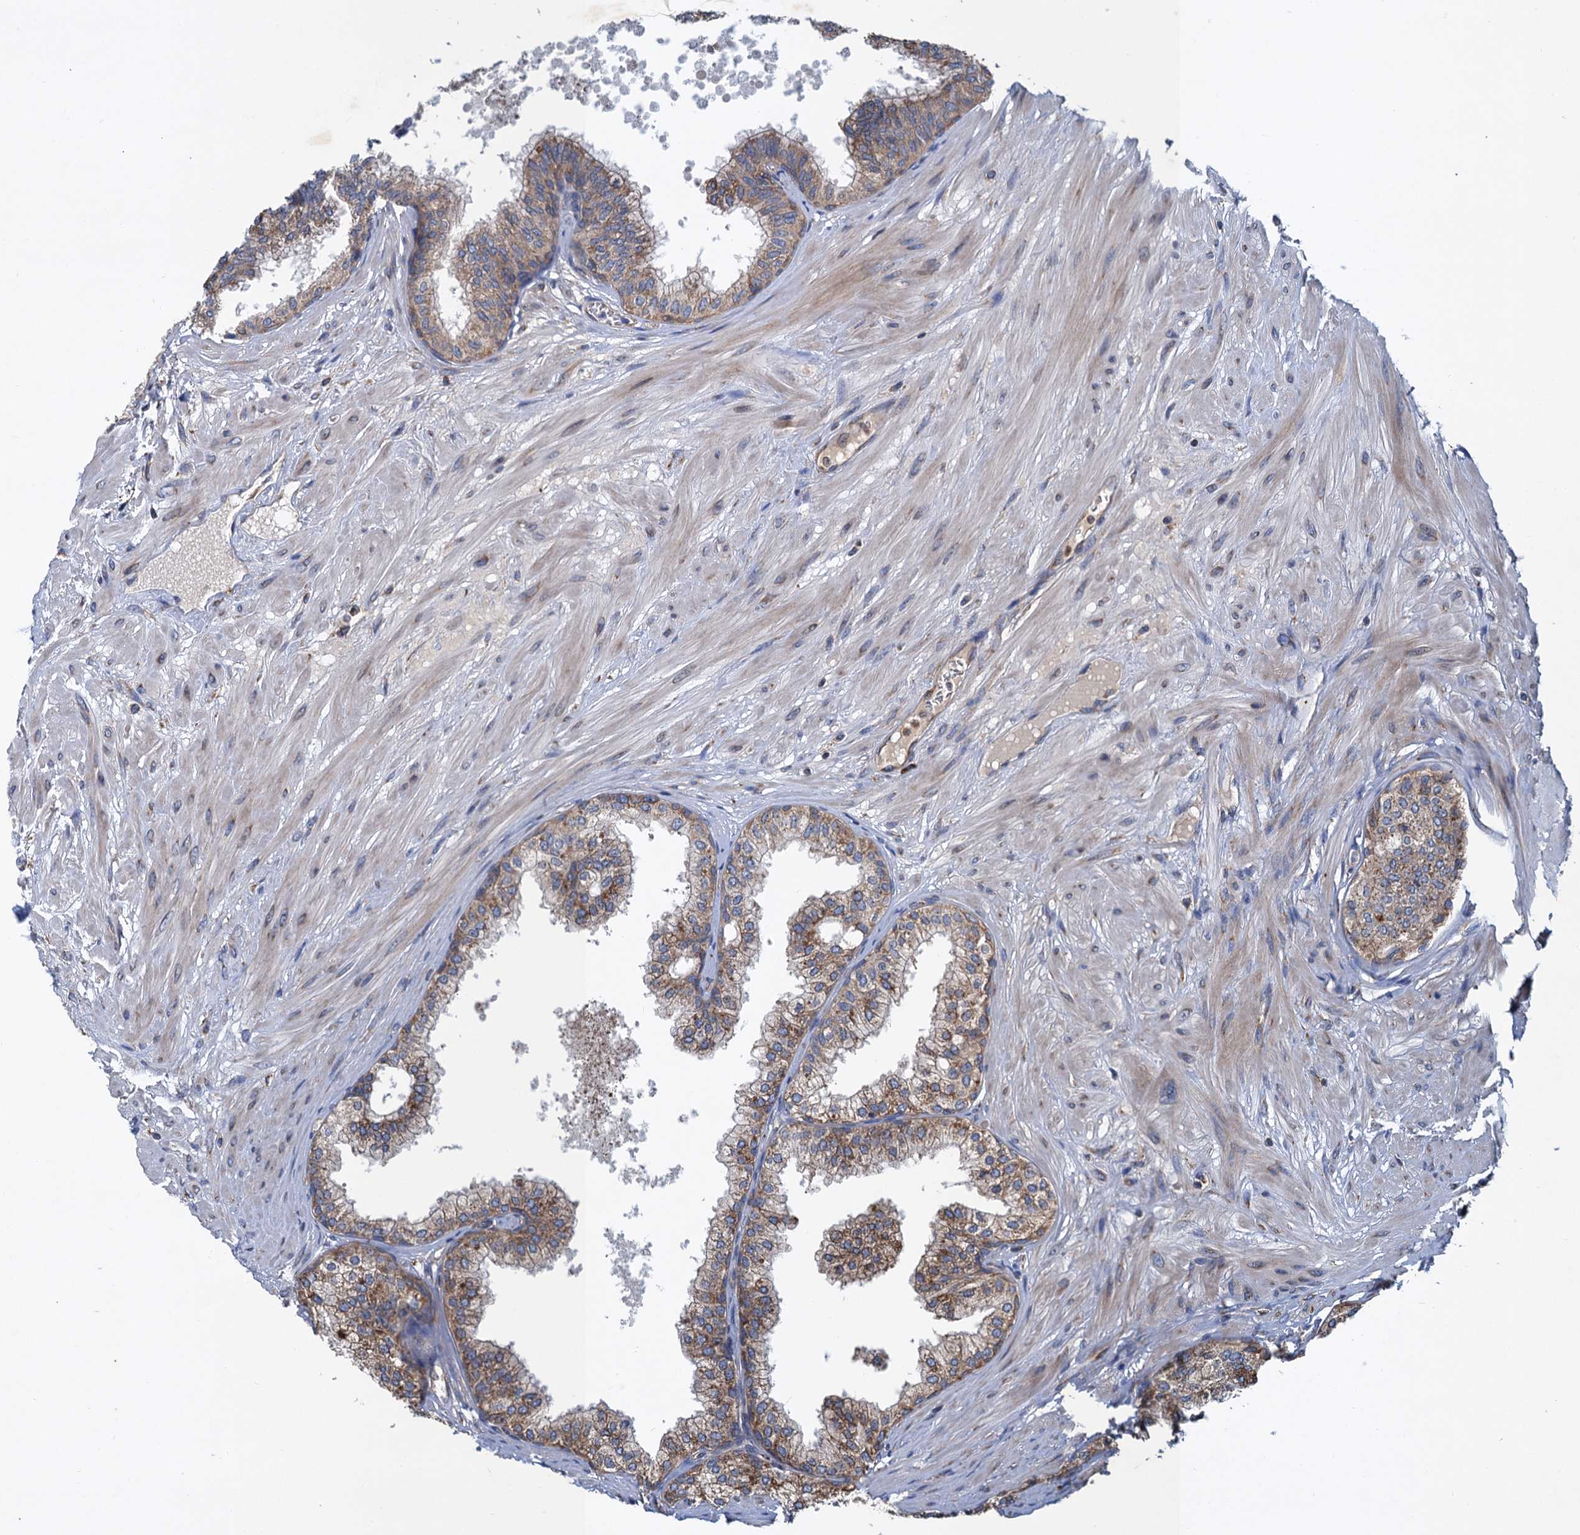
{"staining": {"intensity": "moderate", "quantity": ">75%", "location": "cytoplasmic/membranous"}, "tissue": "prostate", "cell_type": "Glandular cells", "image_type": "normal", "snomed": [{"axis": "morphology", "description": "Normal tissue, NOS"}, {"axis": "topography", "description": "Prostate"}], "caption": "IHC histopathology image of unremarkable prostate: human prostate stained using IHC demonstrates medium levels of moderate protein expression localized specifically in the cytoplasmic/membranous of glandular cells, appearing as a cytoplasmic/membranous brown color.", "gene": "LINS1", "patient": {"sex": "male", "age": 60}}